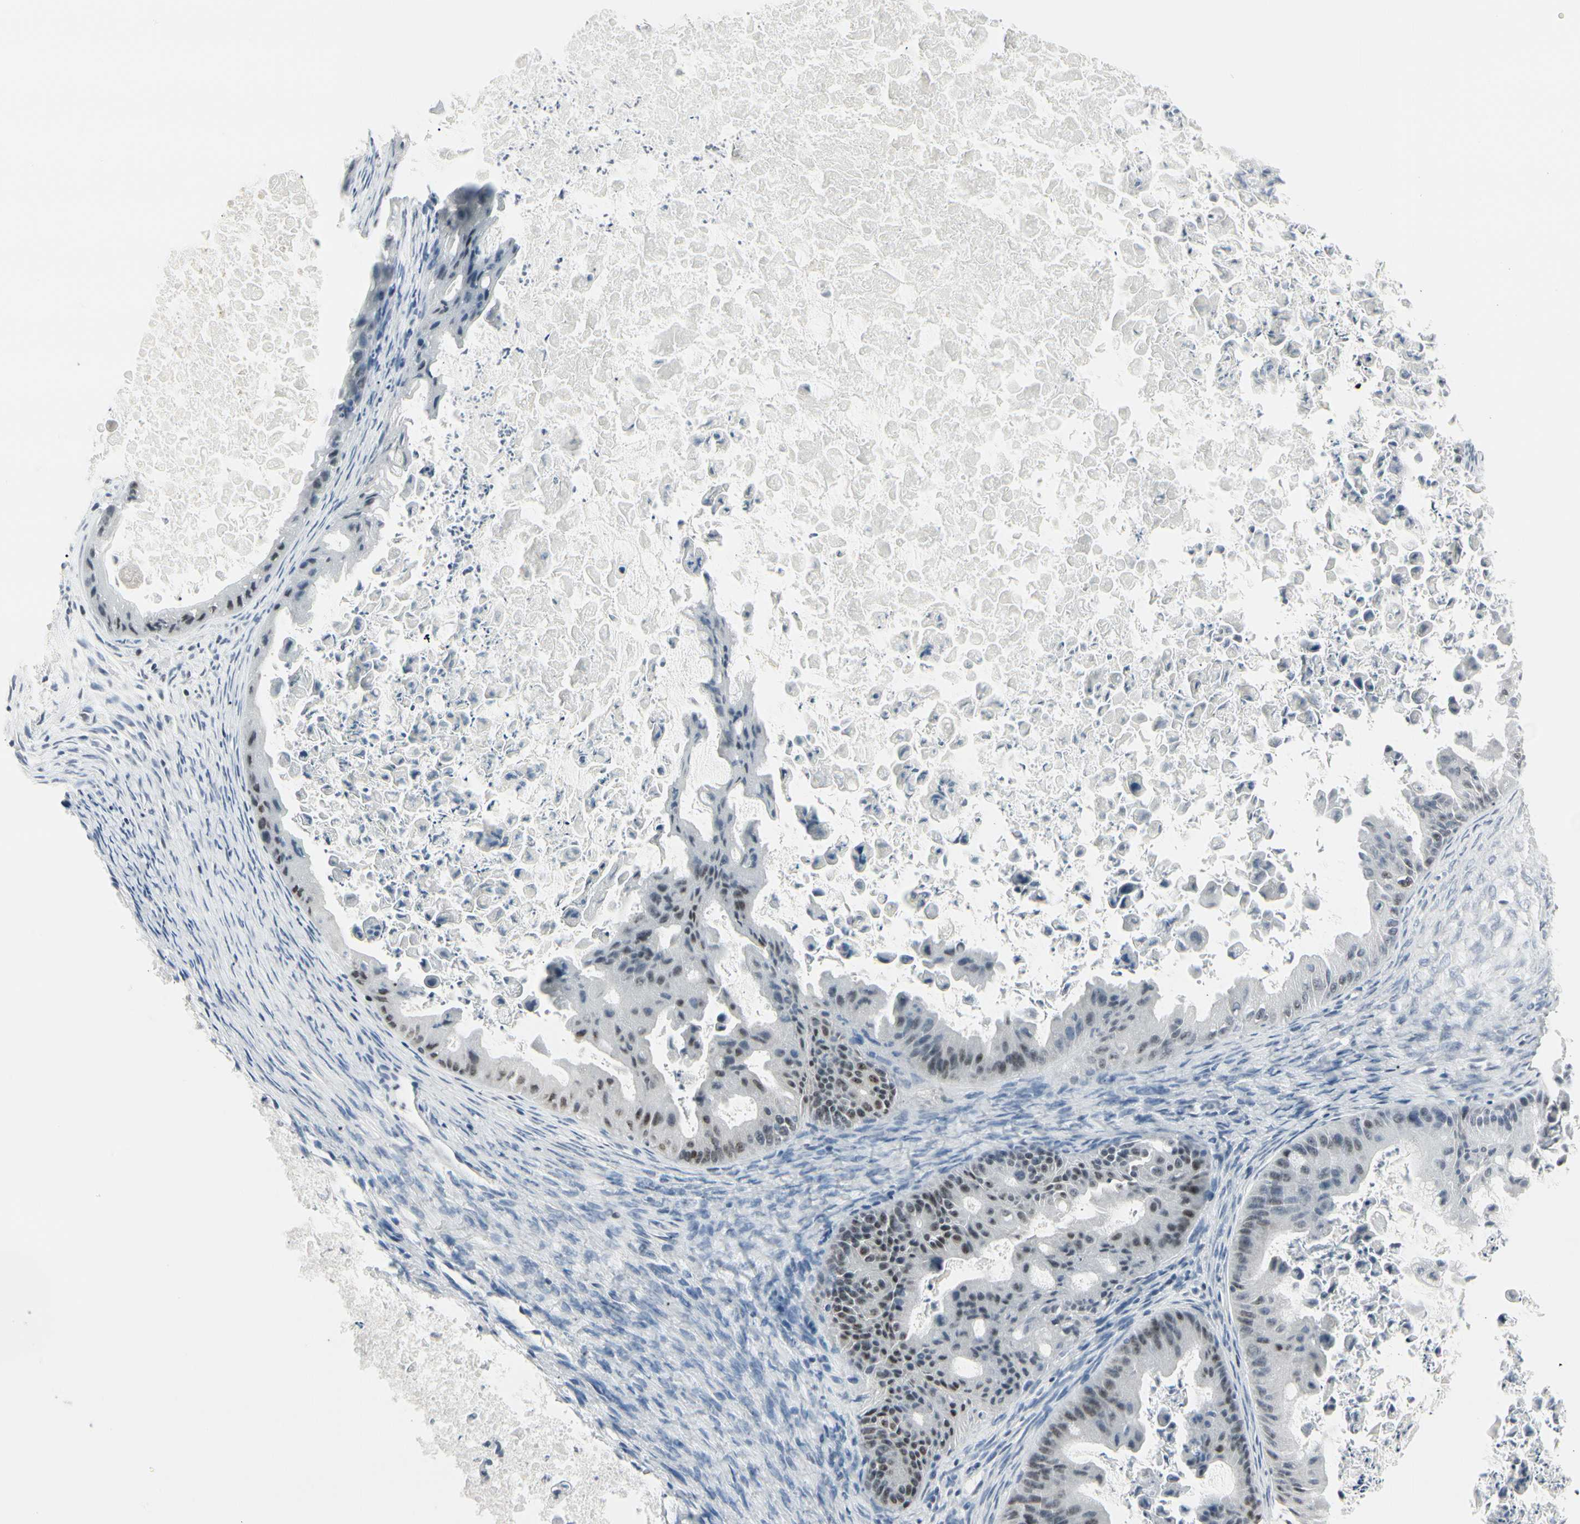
{"staining": {"intensity": "moderate", "quantity": ">75%", "location": "nuclear"}, "tissue": "ovarian cancer", "cell_type": "Tumor cells", "image_type": "cancer", "snomed": [{"axis": "morphology", "description": "Cystadenocarcinoma, mucinous, NOS"}, {"axis": "topography", "description": "Ovary"}], "caption": "The image displays a brown stain indicating the presence of a protein in the nuclear of tumor cells in ovarian mucinous cystadenocarcinoma.", "gene": "ZBTB7B", "patient": {"sex": "female", "age": 37}}